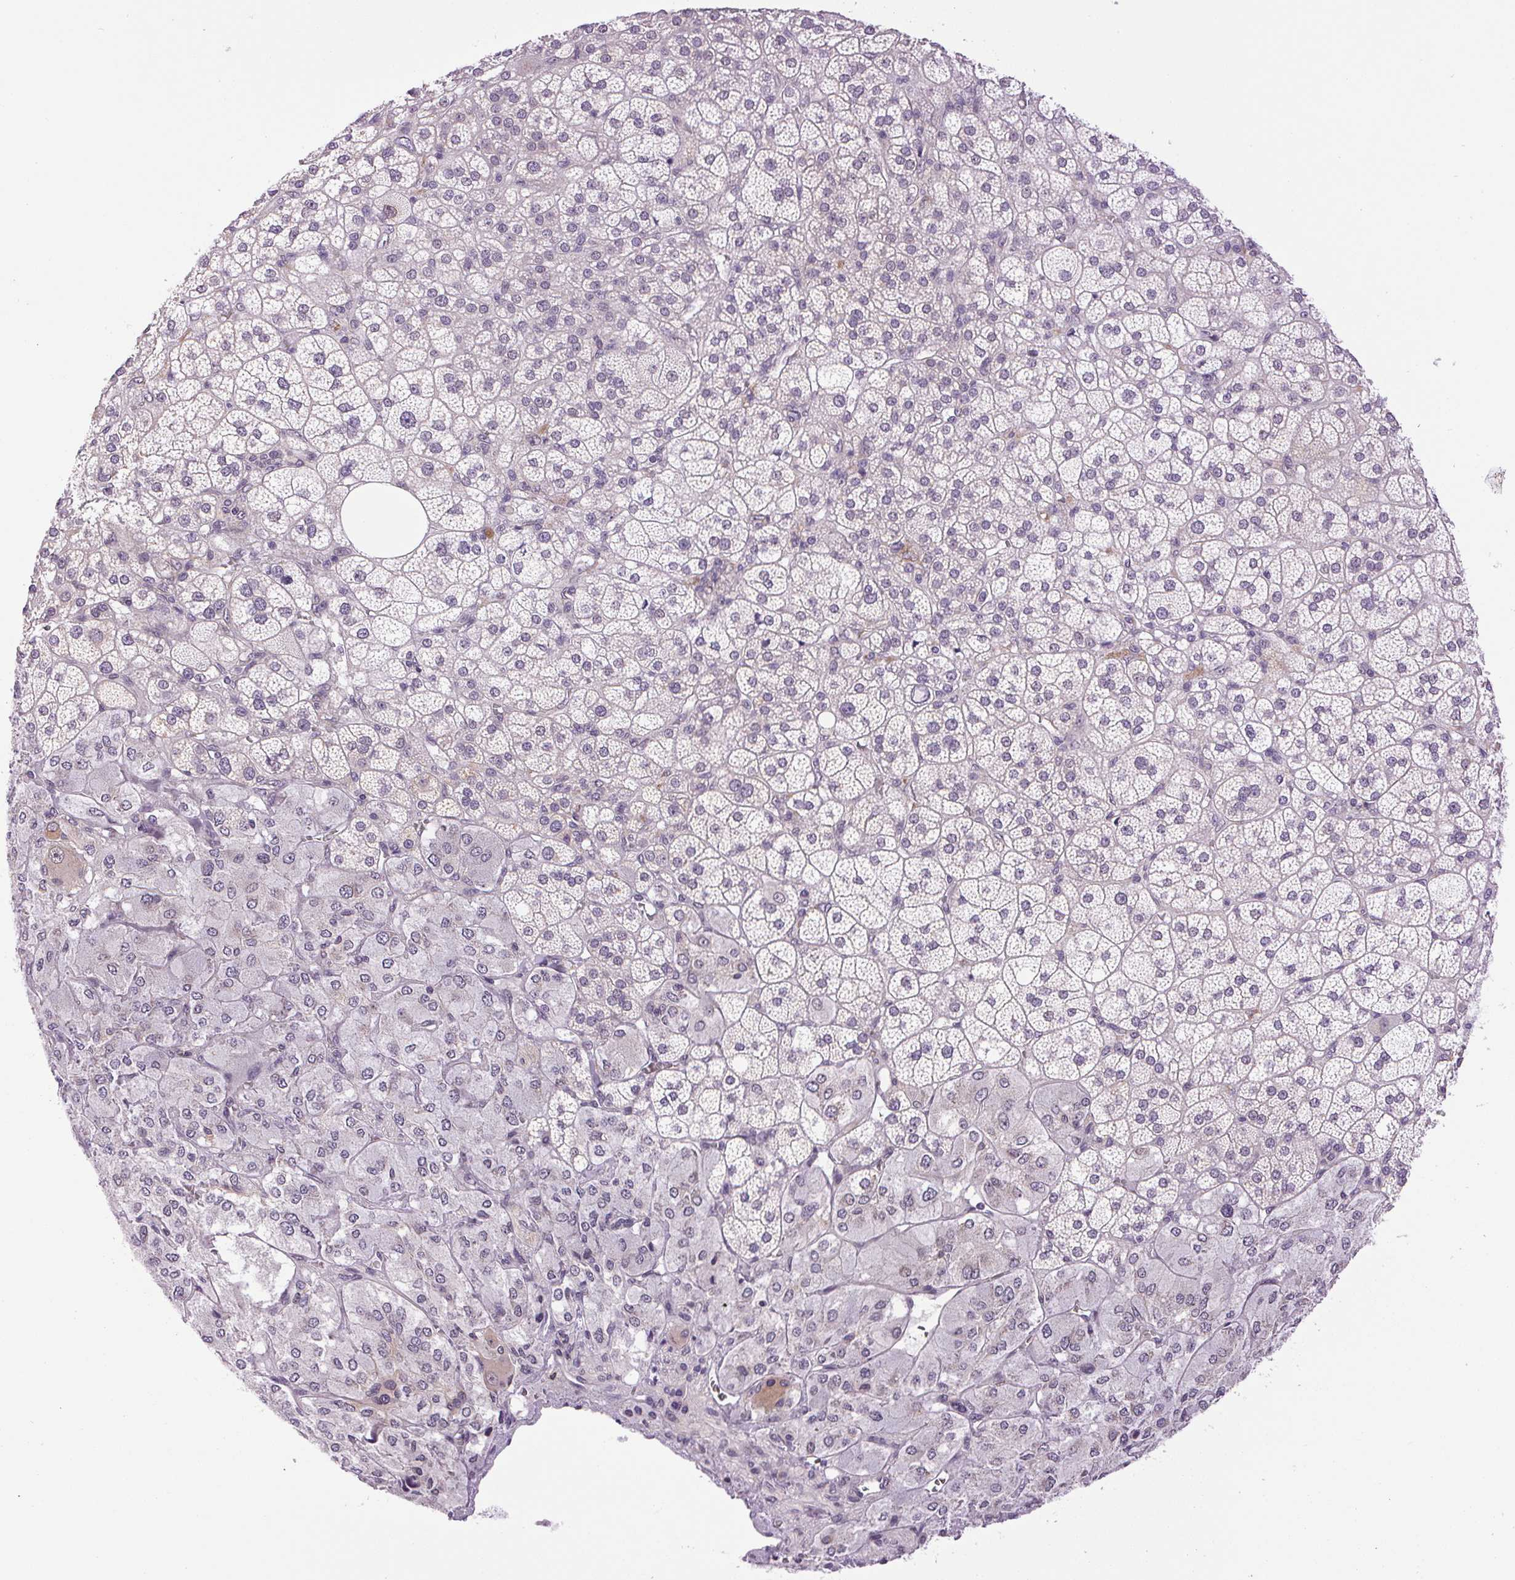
{"staining": {"intensity": "weak", "quantity": "25%-75%", "location": "cytoplasmic/membranous"}, "tissue": "adrenal gland", "cell_type": "Glandular cells", "image_type": "normal", "snomed": [{"axis": "morphology", "description": "Normal tissue, NOS"}, {"axis": "topography", "description": "Adrenal gland"}], "caption": "Adrenal gland was stained to show a protein in brown. There is low levels of weak cytoplasmic/membranous positivity in about 25%-75% of glandular cells. The staining is performed using DAB brown chromogen to label protein expression. The nuclei are counter-stained blue using hematoxylin.", "gene": "SMIM13", "patient": {"sex": "female", "age": 60}}